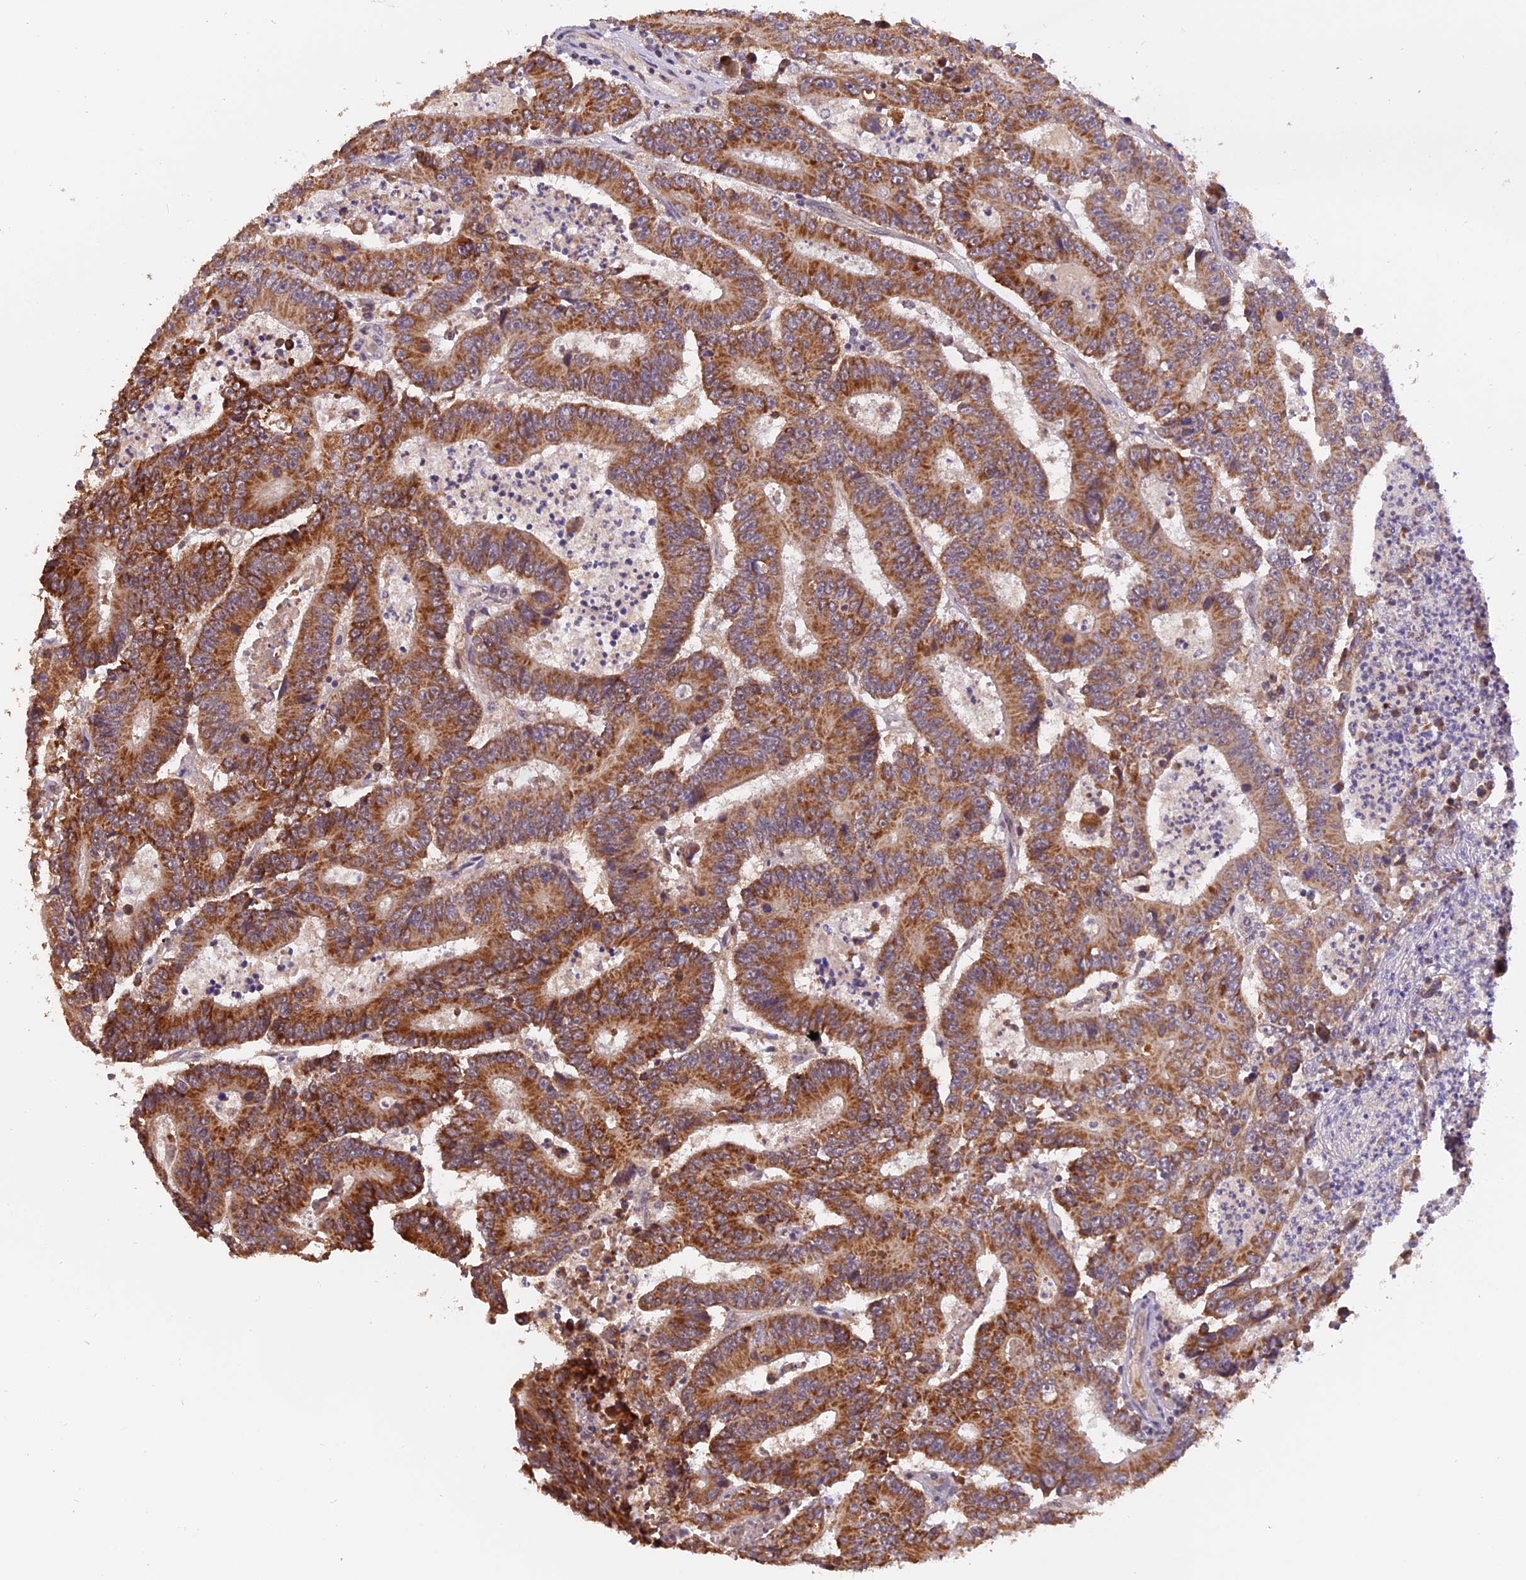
{"staining": {"intensity": "moderate", "quantity": ">75%", "location": "cytoplasmic/membranous"}, "tissue": "colorectal cancer", "cell_type": "Tumor cells", "image_type": "cancer", "snomed": [{"axis": "morphology", "description": "Adenocarcinoma, NOS"}, {"axis": "topography", "description": "Colon"}], "caption": "Adenocarcinoma (colorectal) tissue displays moderate cytoplasmic/membranous positivity in about >75% of tumor cells, visualized by immunohistochemistry.", "gene": "MNS1", "patient": {"sex": "male", "age": 83}}